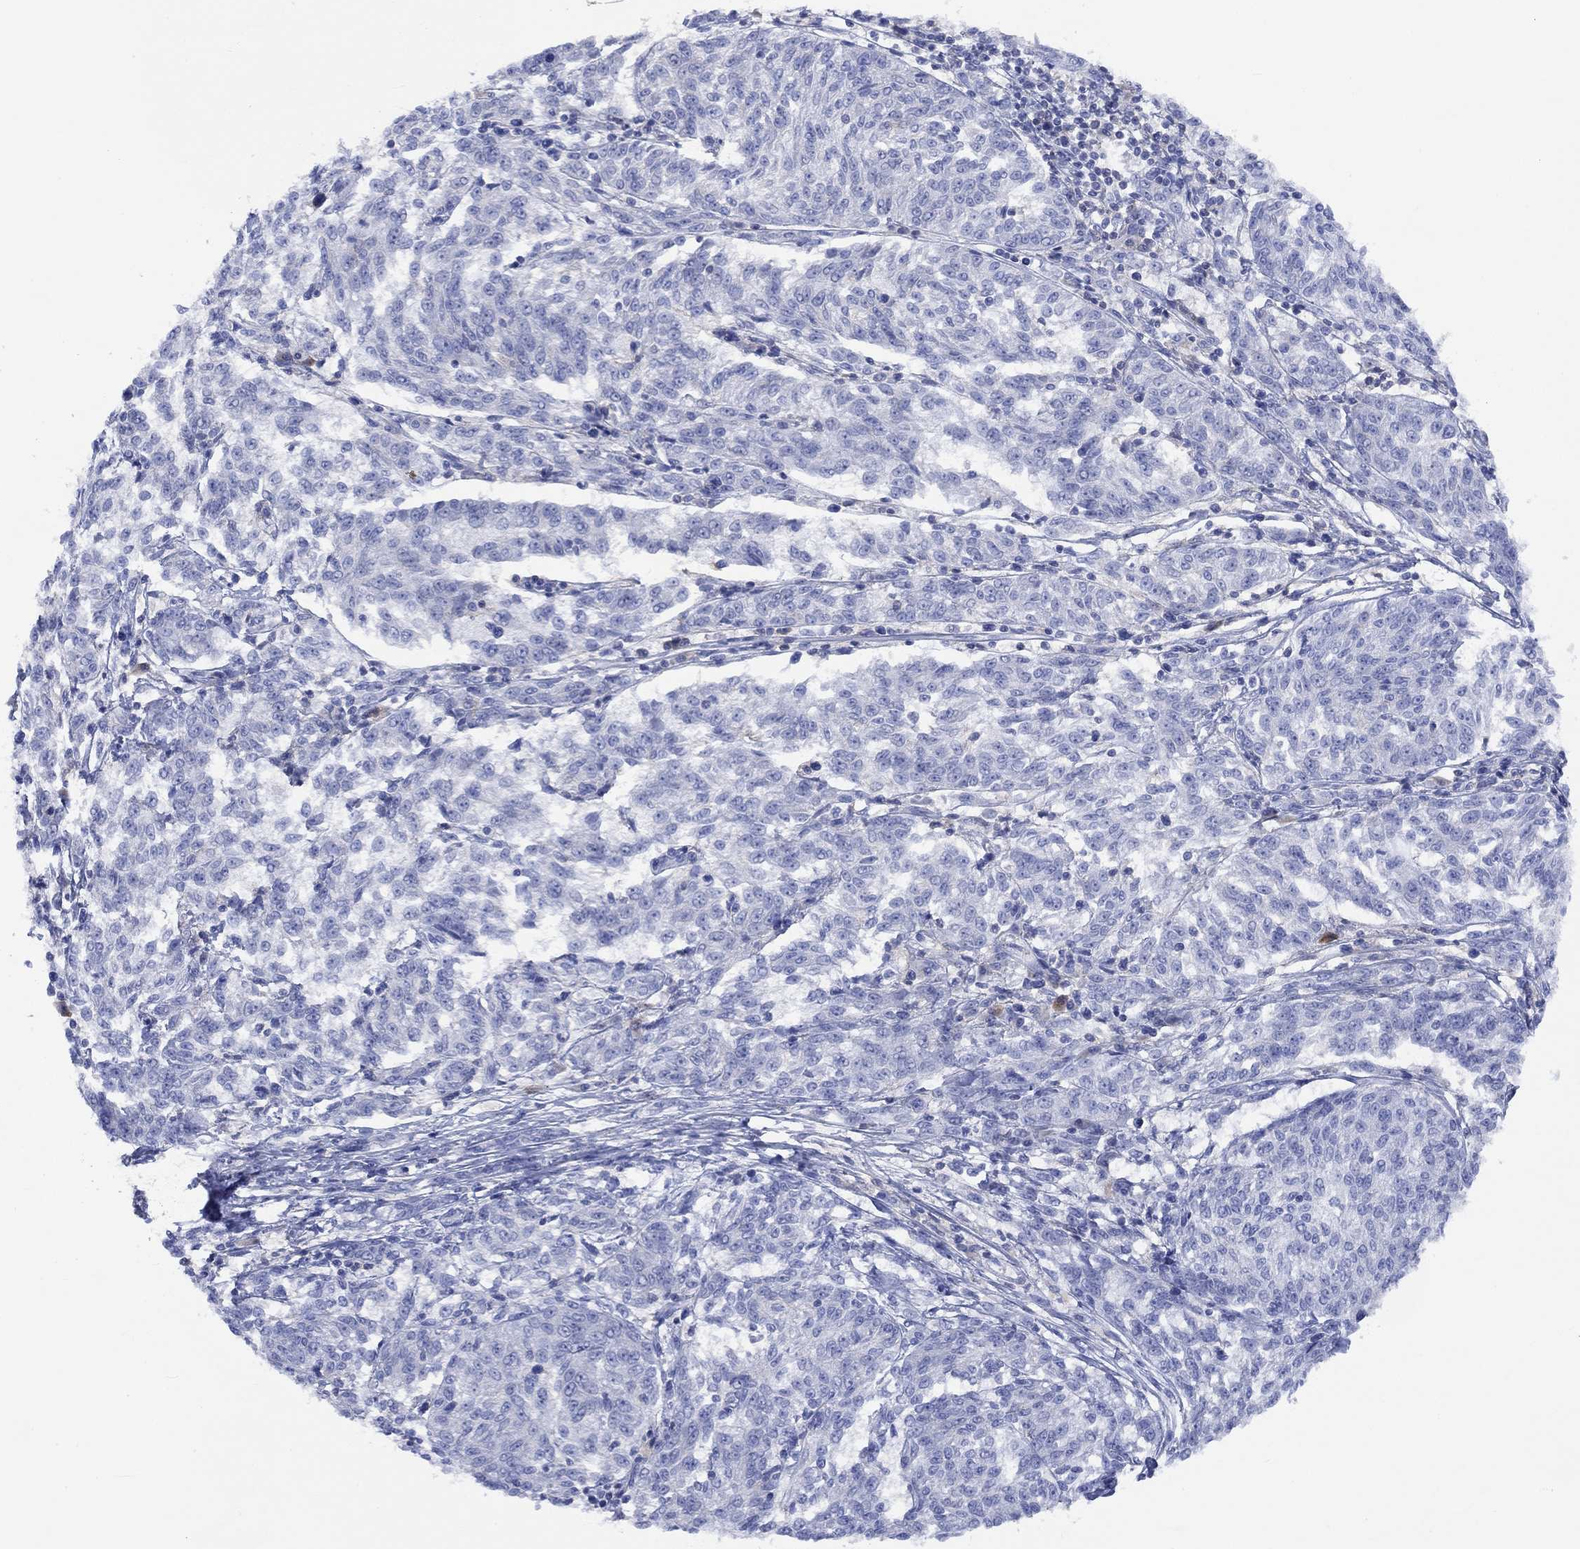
{"staining": {"intensity": "negative", "quantity": "none", "location": "none"}, "tissue": "melanoma", "cell_type": "Tumor cells", "image_type": "cancer", "snomed": [{"axis": "morphology", "description": "Malignant melanoma, NOS"}, {"axis": "topography", "description": "Skin"}], "caption": "This is an IHC image of malignant melanoma. There is no expression in tumor cells.", "gene": "GCM1", "patient": {"sex": "female", "age": 72}}